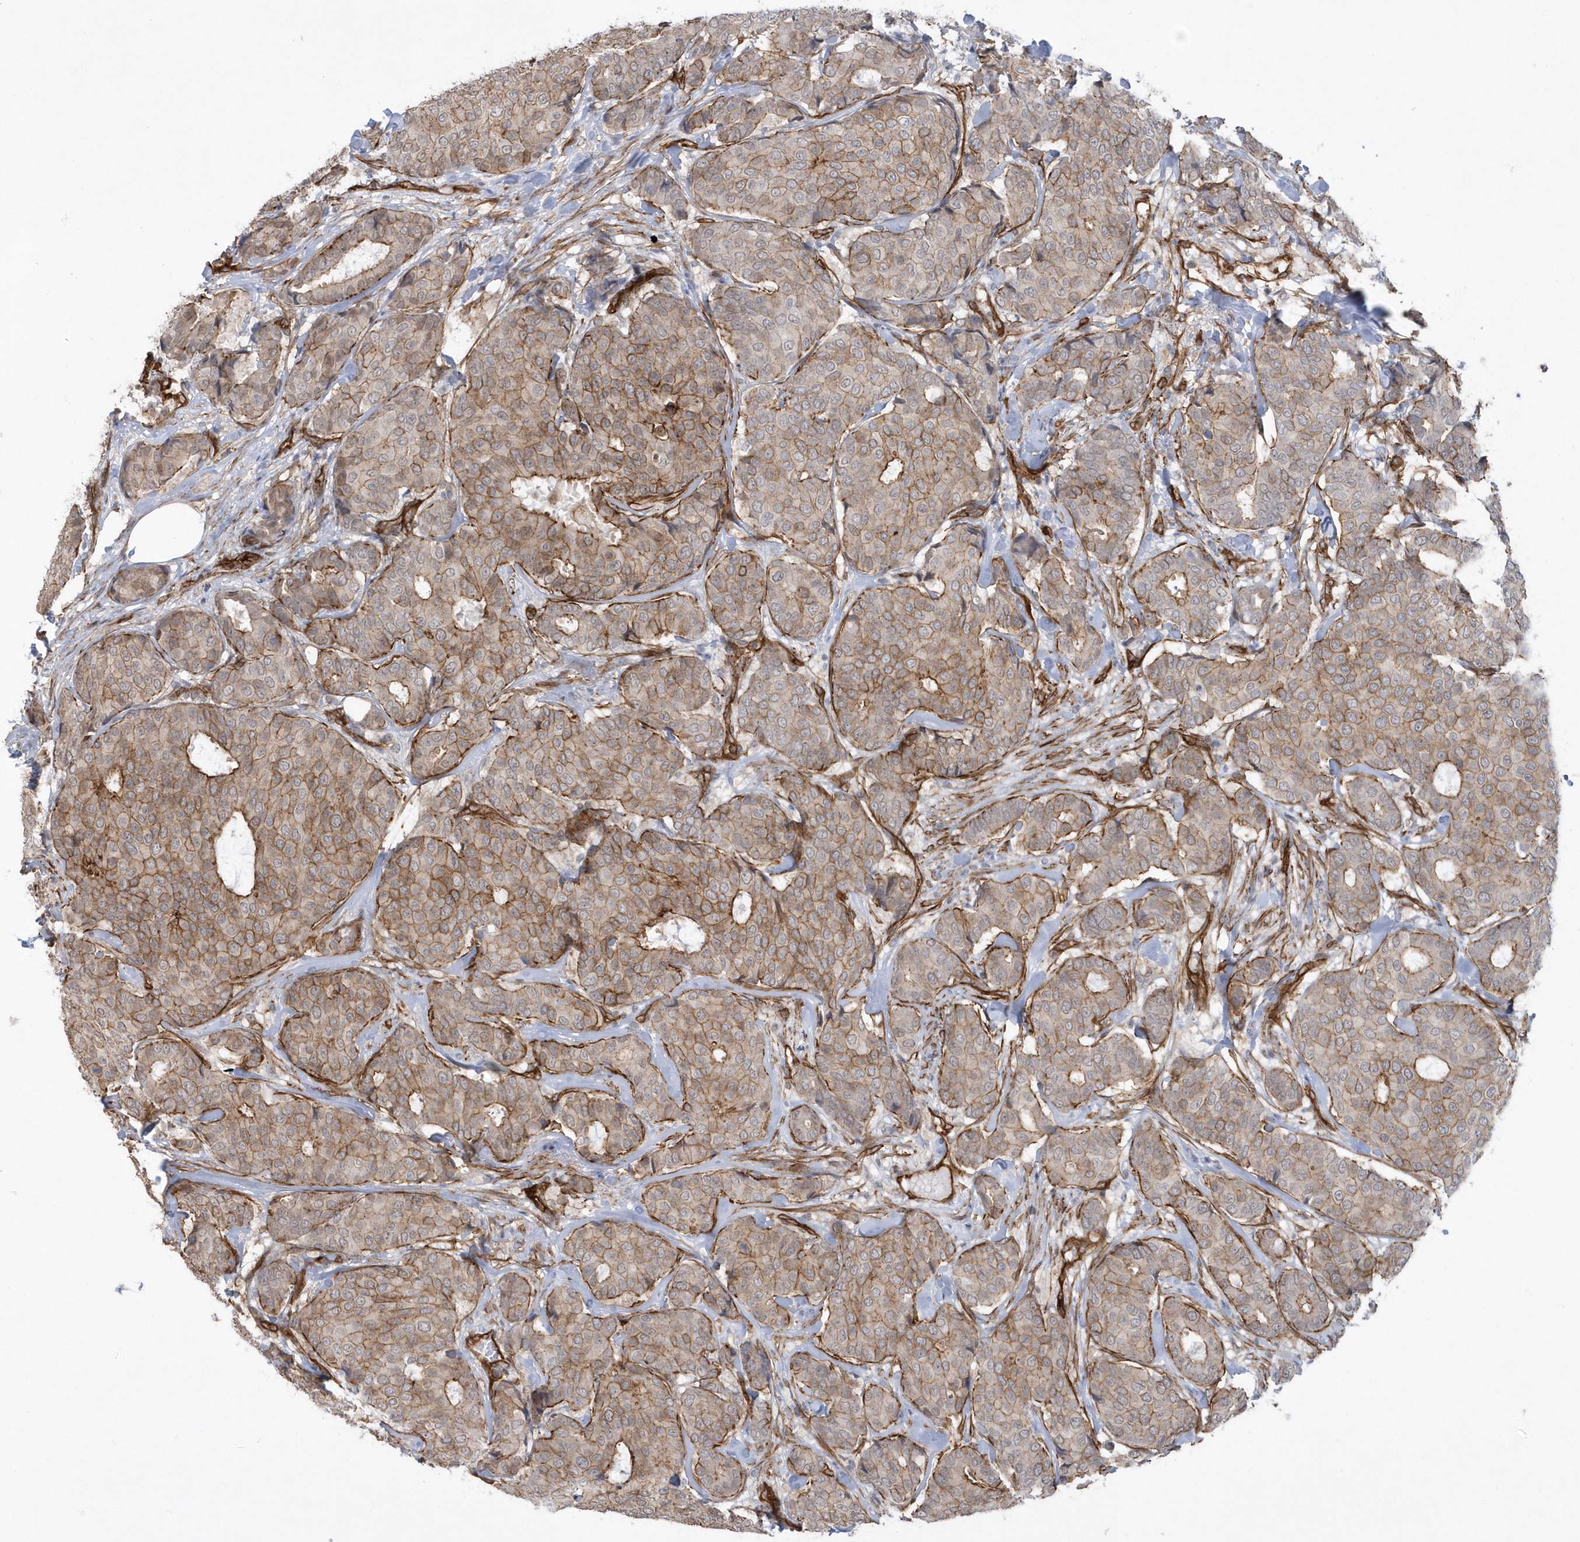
{"staining": {"intensity": "weak", "quantity": ">75%", "location": "cytoplasmic/membranous"}, "tissue": "breast cancer", "cell_type": "Tumor cells", "image_type": "cancer", "snomed": [{"axis": "morphology", "description": "Duct carcinoma"}, {"axis": "topography", "description": "Breast"}], "caption": "Immunohistochemical staining of breast invasive ductal carcinoma shows low levels of weak cytoplasmic/membranous staining in approximately >75% of tumor cells.", "gene": "RAI14", "patient": {"sex": "female", "age": 75}}